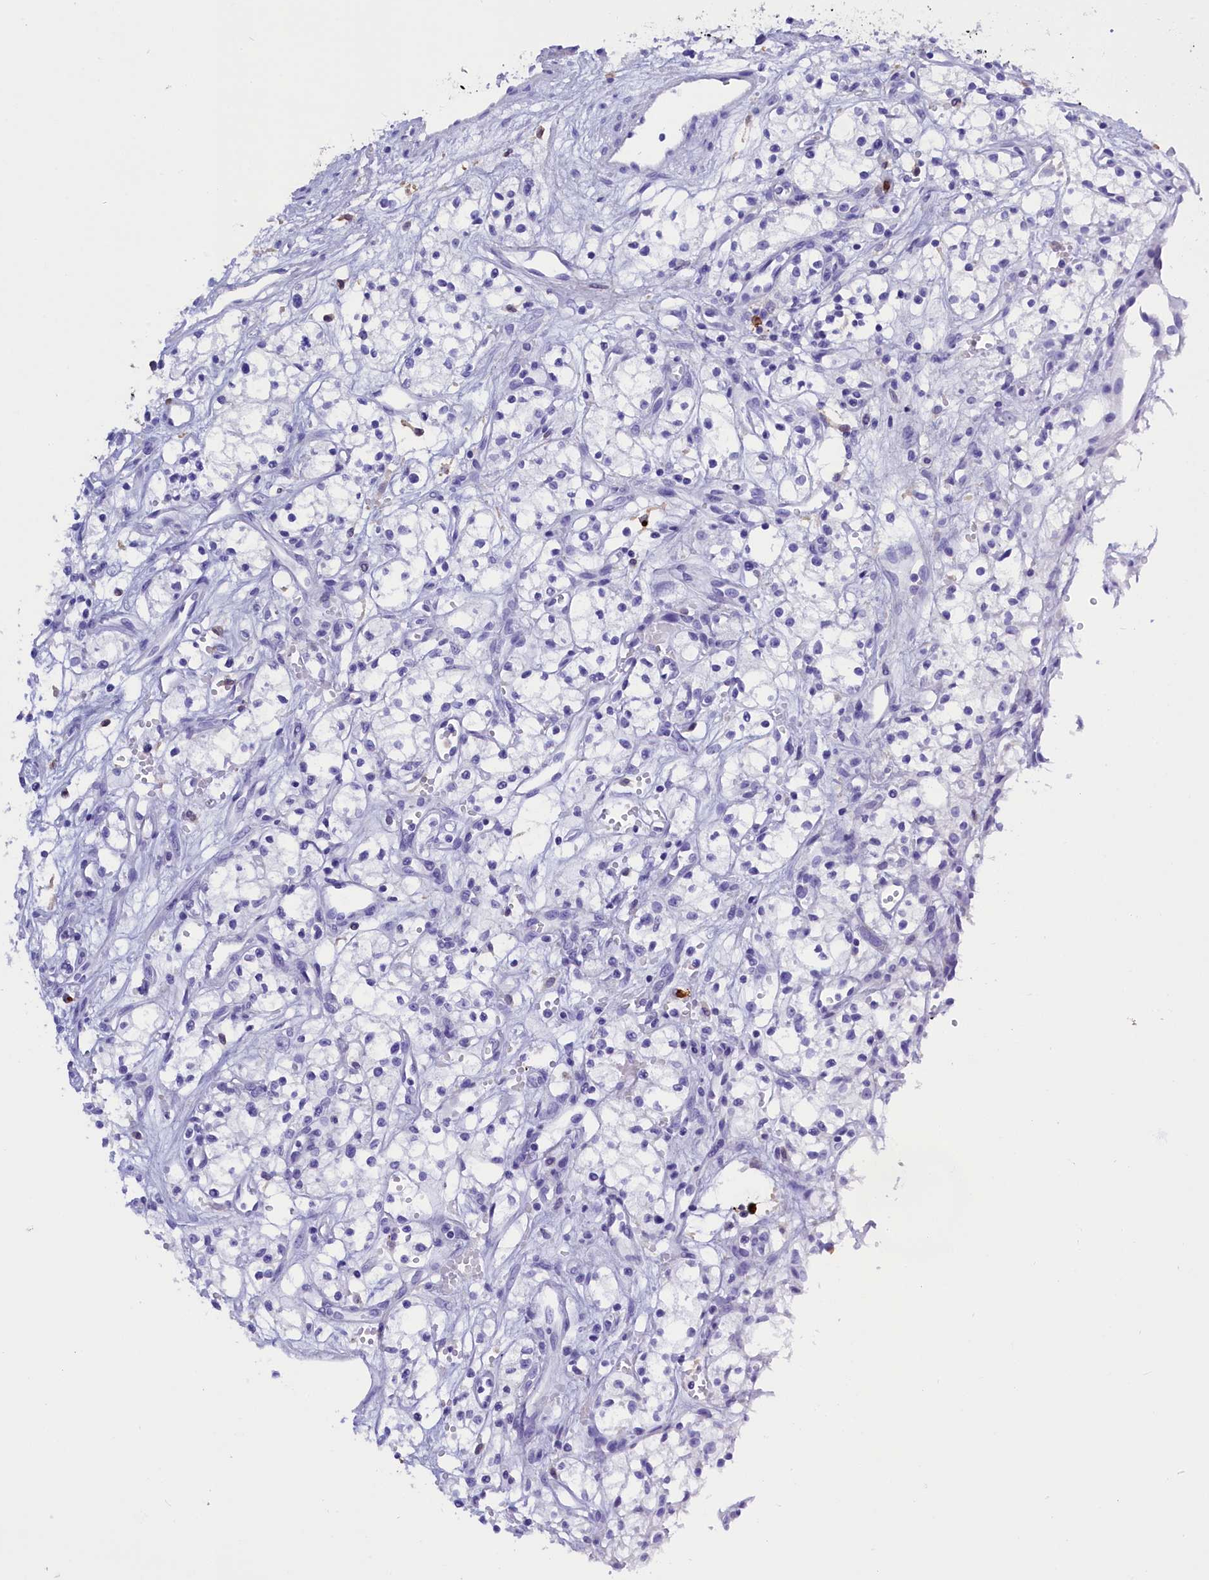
{"staining": {"intensity": "negative", "quantity": "none", "location": "none"}, "tissue": "renal cancer", "cell_type": "Tumor cells", "image_type": "cancer", "snomed": [{"axis": "morphology", "description": "Adenocarcinoma, NOS"}, {"axis": "topography", "description": "Kidney"}], "caption": "Renal adenocarcinoma was stained to show a protein in brown. There is no significant staining in tumor cells. (DAB (3,3'-diaminobenzidine) IHC, high magnification).", "gene": "CLC", "patient": {"sex": "male", "age": 59}}